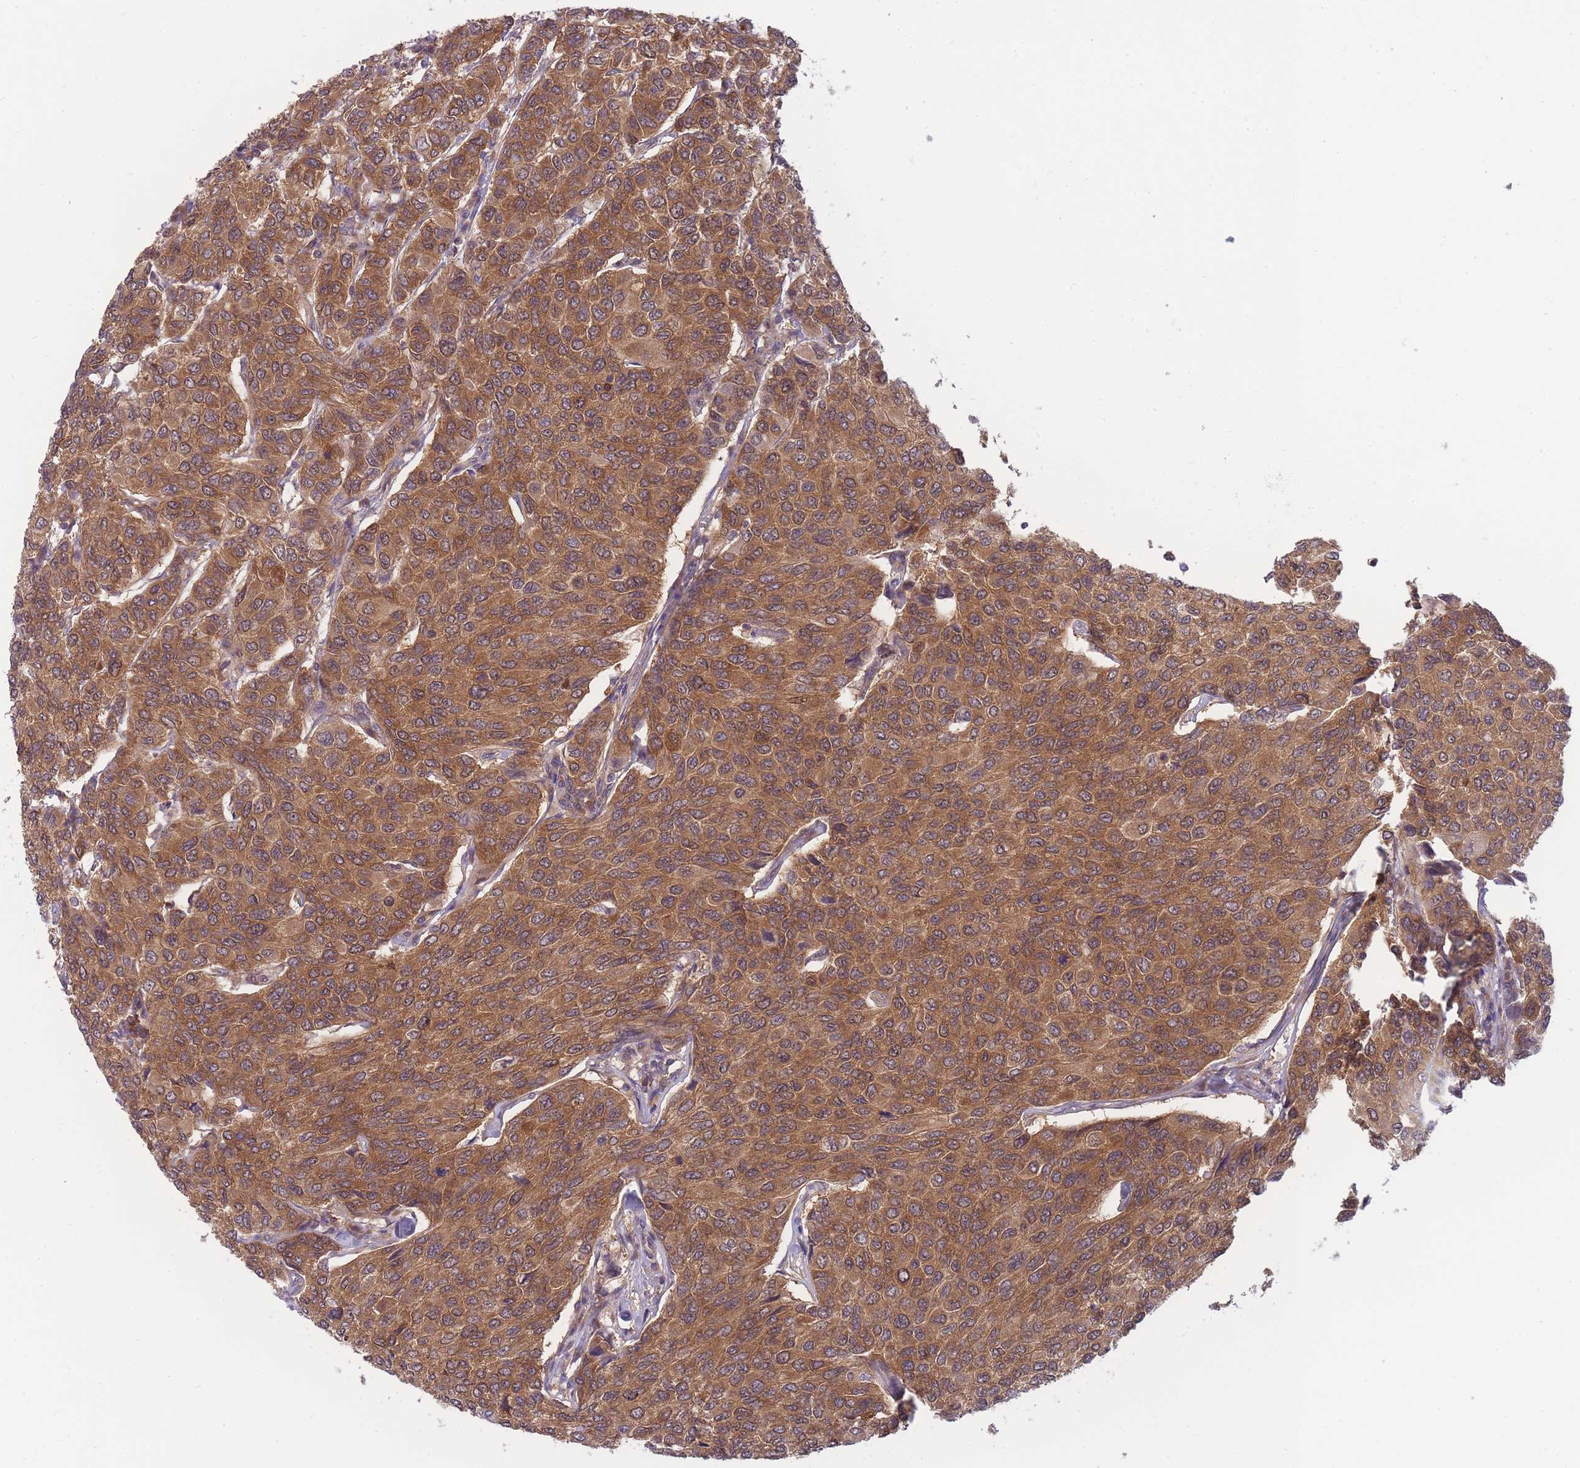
{"staining": {"intensity": "moderate", "quantity": ">75%", "location": "cytoplasmic/membranous"}, "tissue": "breast cancer", "cell_type": "Tumor cells", "image_type": "cancer", "snomed": [{"axis": "morphology", "description": "Duct carcinoma"}, {"axis": "topography", "description": "Breast"}], "caption": "Immunohistochemical staining of invasive ductal carcinoma (breast) shows medium levels of moderate cytoplasmic/membranous protein staining in about >75% of tumor cells. Ihc stains the protein of interest in brown and the nuclei are stained blue.", "gene": "PFDN6", "patient": {"sex": "female", "age": 55}}